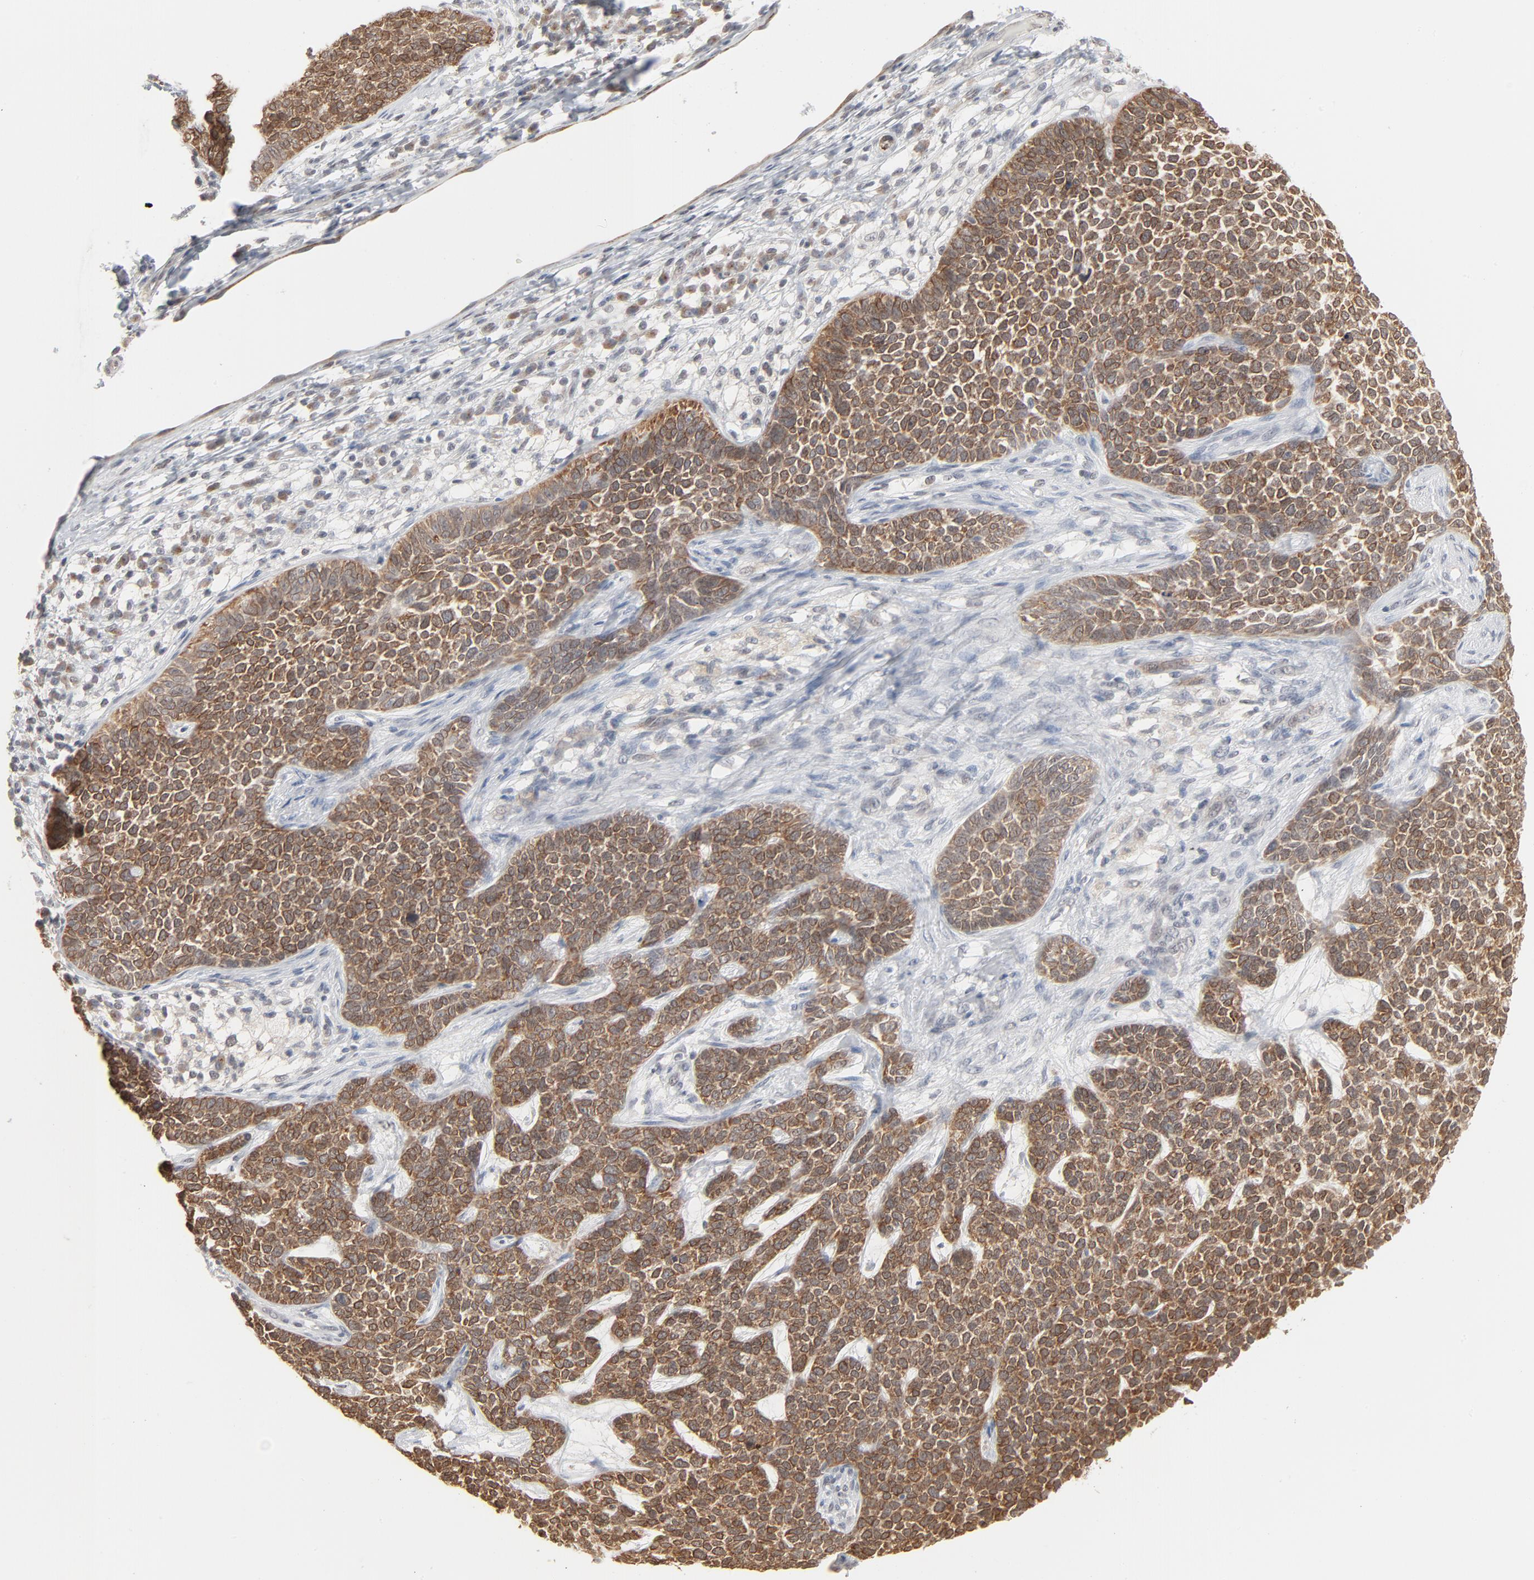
{"staining": {"intensity": "moderate", "quantity": ">75%", "location": "cytoplasmic/membranous"}, "tissue": "skin cancer", "cell_type": "Tumor cells", "image_type": "cancer", "snomed": [{"axis": "morphology", "description": "Basal cell carcinoma"}, {"axis": "topography", "description": "Skin"}], "caption": "Immunohistochemical staining of basal cell carcinoma (skin) exhibits medium levels of moderate cytoplasmic/membranous positivity in approximately >75% of tumor cells.", "gene": "ITPR3", "patient": {"sex": "female", "age": 84}}